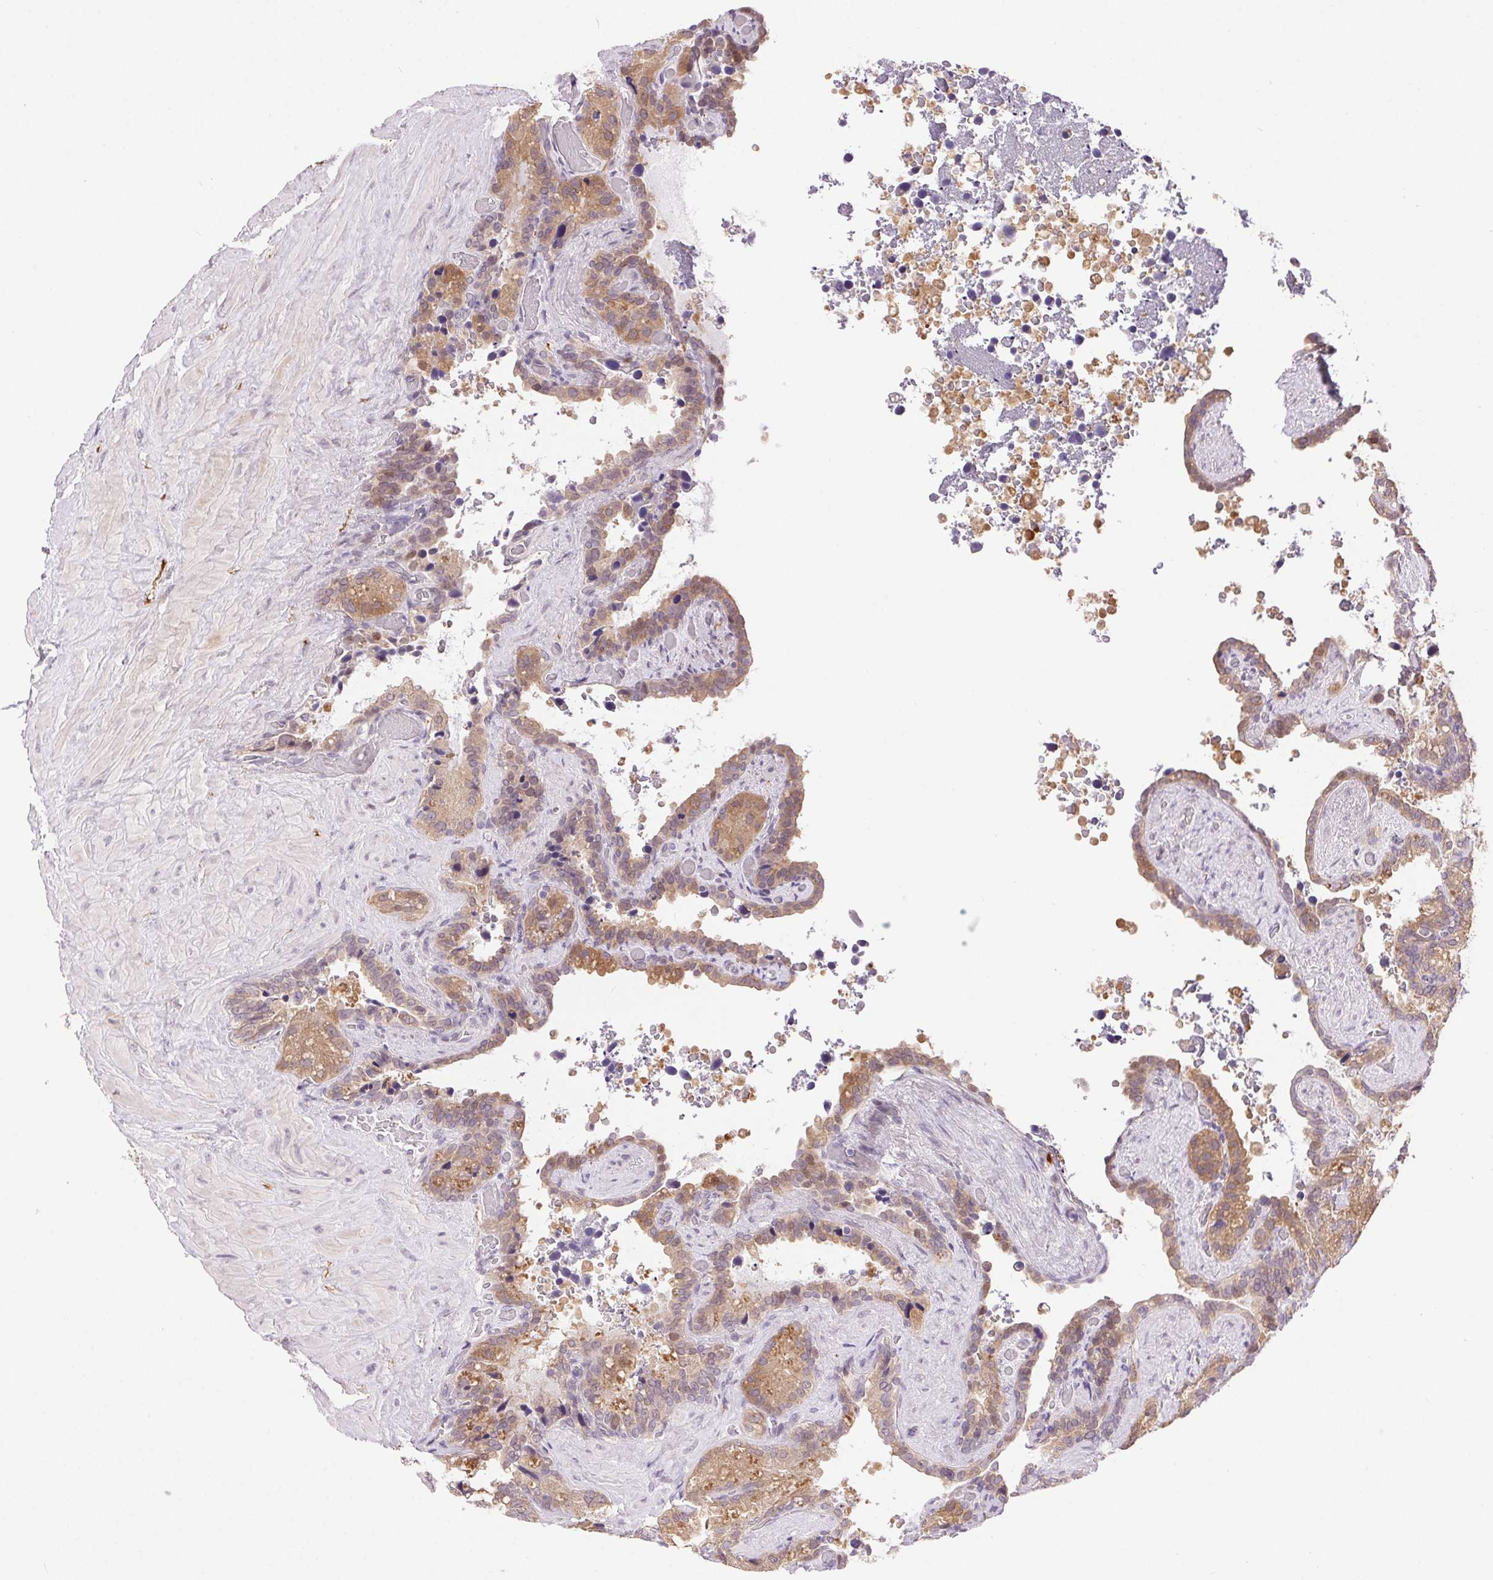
{"staining": {"intensity": "moderate", "quantity": "<25%", "location": "cytoplasmic/membranous"}, "tissue": "seminal vesicle", "cell_type": "Glandular cells", "image_type": "normal", "snomed": [{"axis": "morphology", "description": "Normal tissue, NOS"}, {"axis": "topography", "description": "Seminal veicle"}], "caption": "An immunohistochemistry (IHC) photomicrograph of benign tissue is shown. Protein staining in brown shows moderate cytoplasmic/membranous positivity in seminal vesicle within glandular cells.", "gene": "SYT11", "patient": {"sex": "male", "age": 60}}